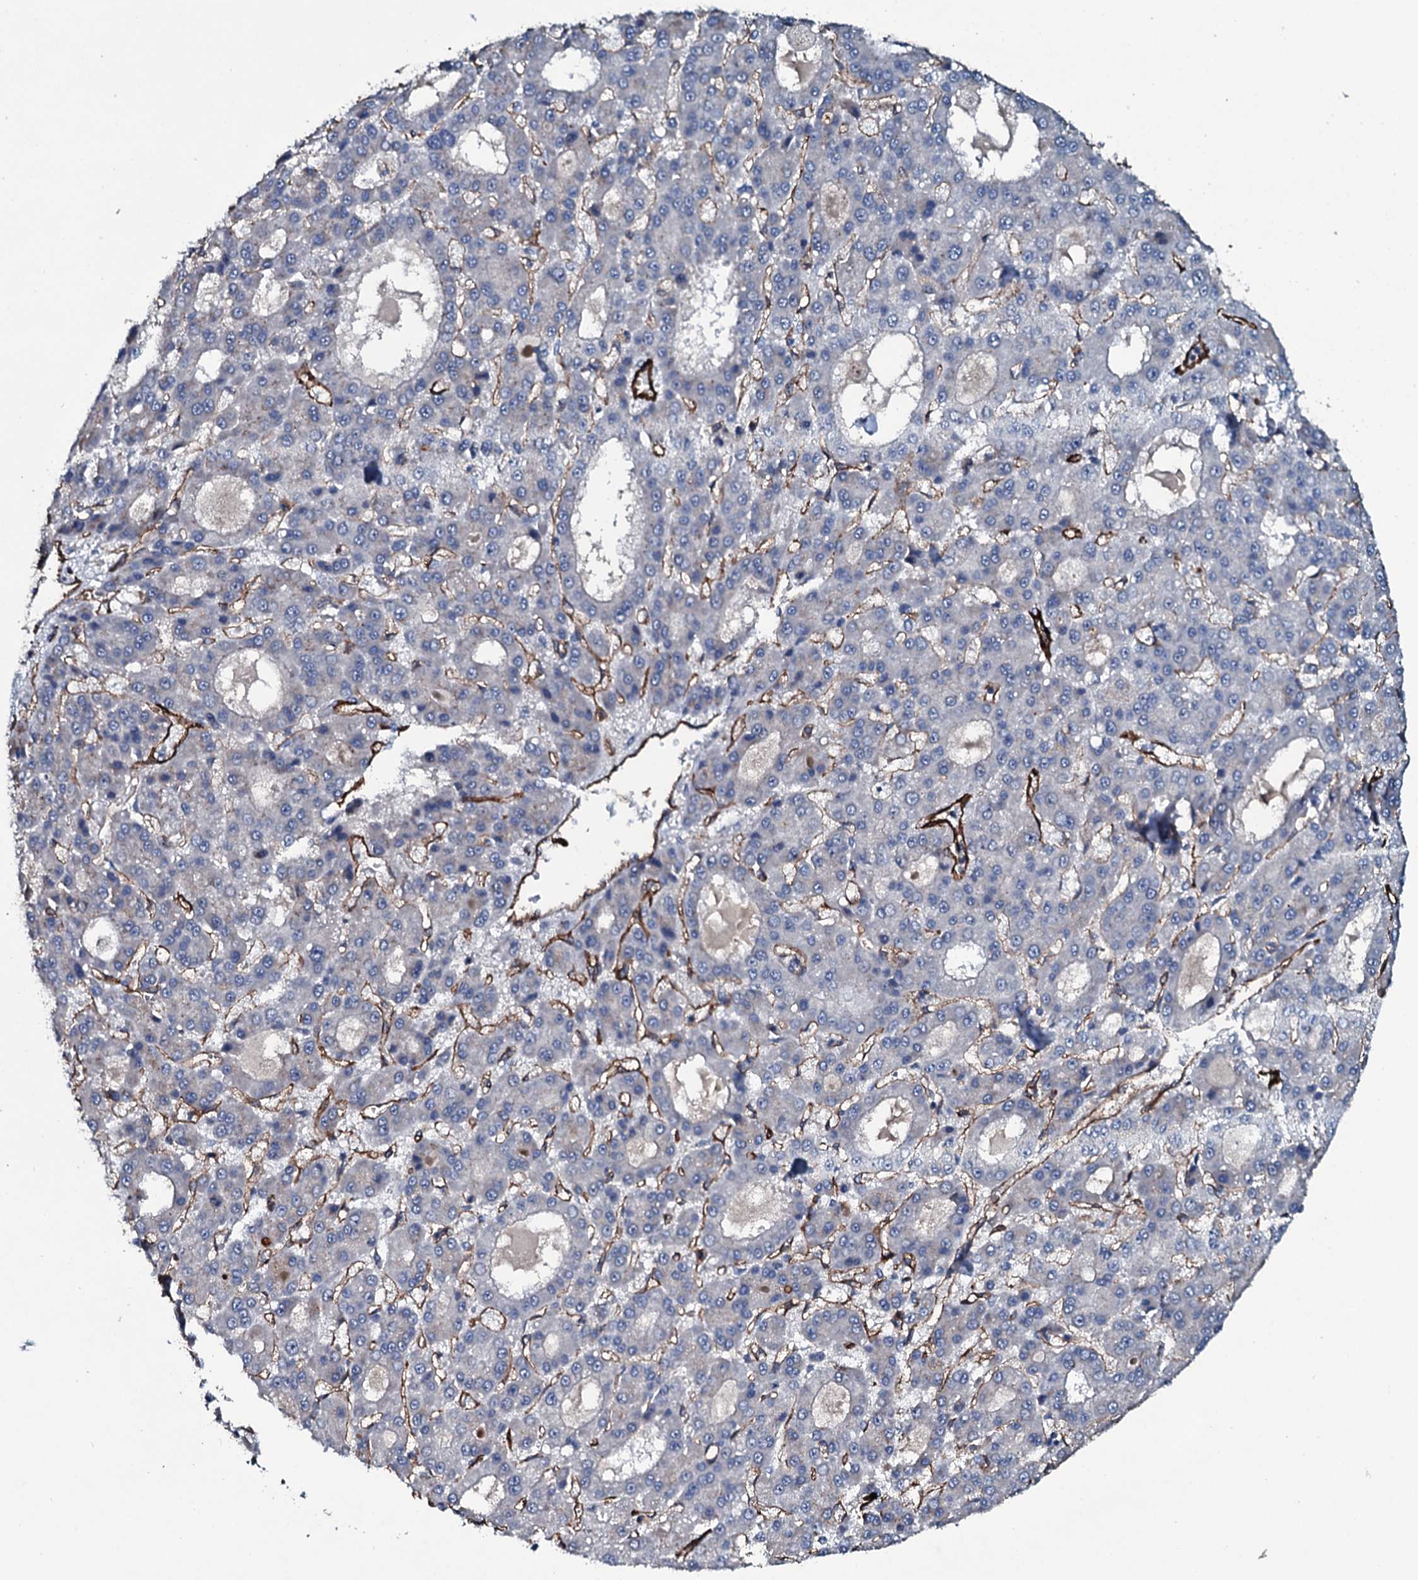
{"staining": {"intensity": "negative", "quantity": "none", "location": "none"}, "tissue": "liver cancer", "cell_type": "Tumor cells", "image_type": "cancer", "snomed": [{"axis": "morphology", "description": "Carcinoma, Hepatocellular, NOS"}, {"axis": "topography", "description": "Liver"}], "caption": "Immunohistochemistry (IHC) photomicrograph of neoplastic tissue: liver cancer stained with DAB exhibits no significant protein positivity in tumor cells.", "gene": "CLEC14A", "patient": {"sex": "male", "age": 70}}